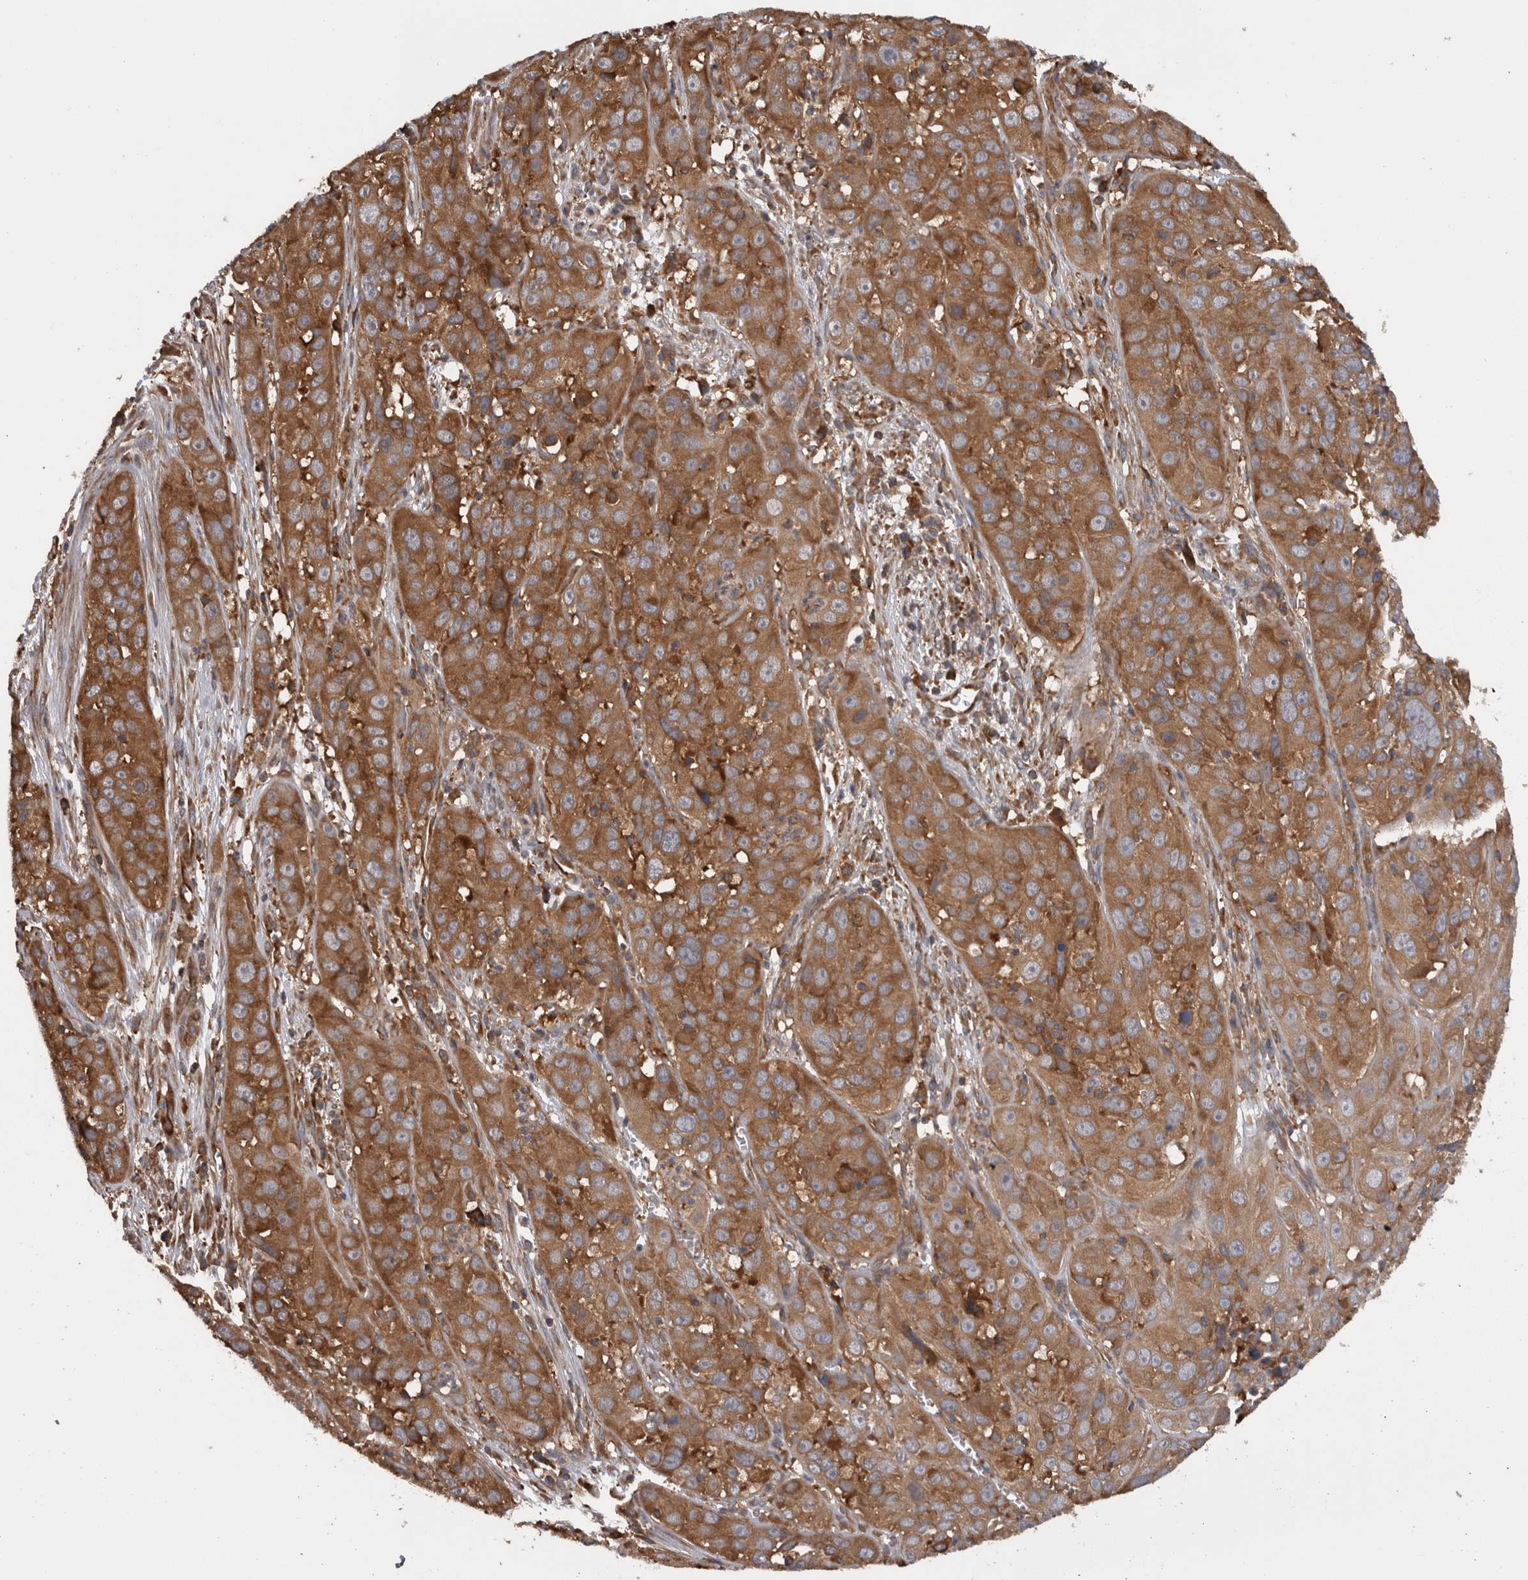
{"staining": {"intensity": "moderate", "quantity": ">75%", "location": "cytoplasmic/membranous"}, "tissue": "cervical cancer", "cell_type": "Tumor cells", "image_type": "cancer", "snomed": [{"axis": "morphology", "description": "Squamous cell carcinoma, NOS"}, {"axis": "topography", "description": "Cervix"}], "caption": "Immunohistochemical staining of cervical squamous cell carcinoma exhibits medium levels of moderate cytoplasmic/membranous protein staining in about >75% of tumor cells.", "gene": "SMCR8", "patient": {"sex": "female", "age": 32}}